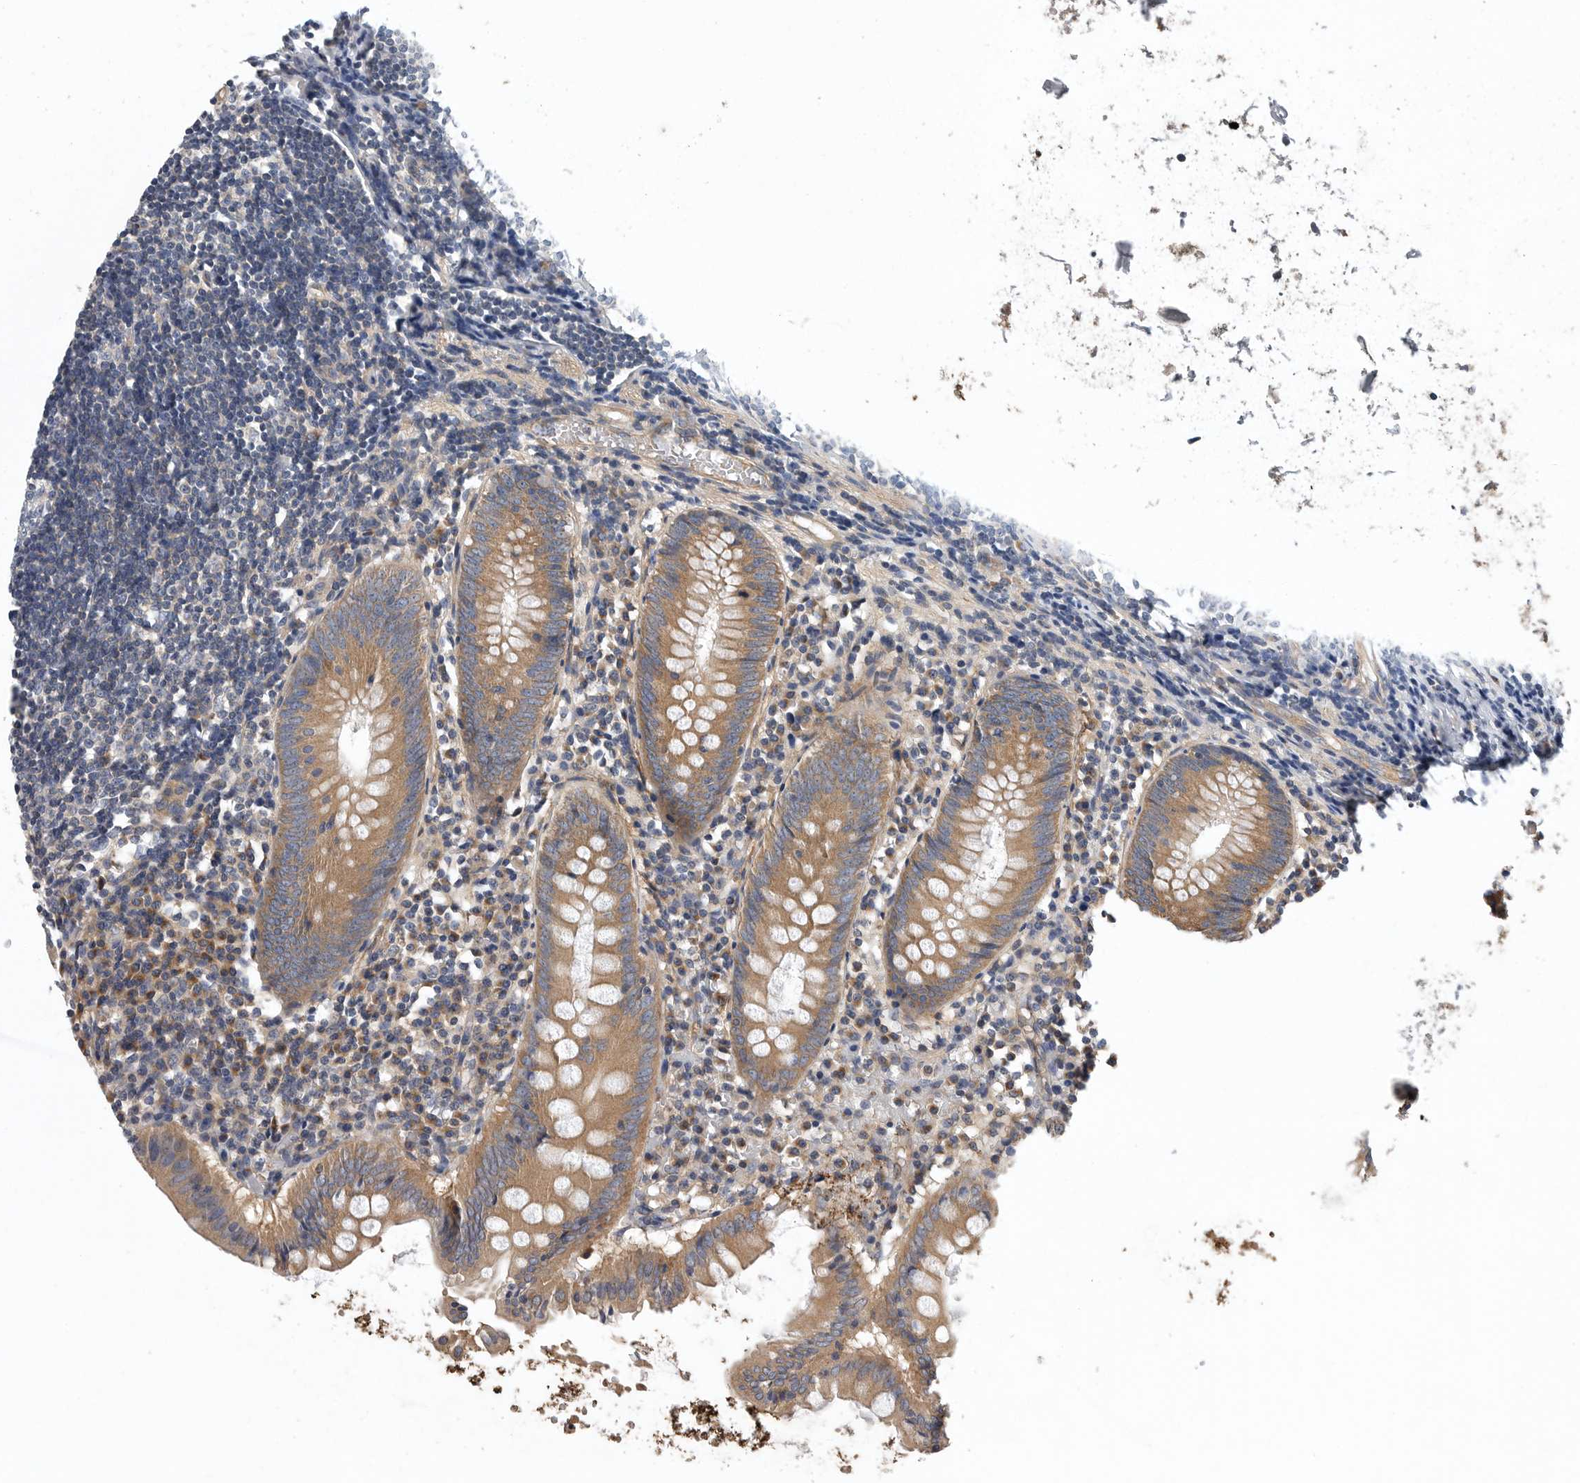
{"staining": {"intensity": "moderate", "quantity": ">75%", "location": "cytoplasmic/membranous"}, "tissue": "appendix", "cell_type": "Glandular cells", "image_type": "normal", "snomed": [{"axis": "morphology", "description": "Normal tissue, NOS"}, {"axis": "topography", "description": "Appendix"}], "caption": "A brown stain shows moderate cytoplasmic/membranous positivity of a protein in glandular cells of normal appendix. (brown staining indicates protein expression, while blue staining denotes nuclei).", "gene": "OXR1", "patient": {"sex": "female", "age": 54}}